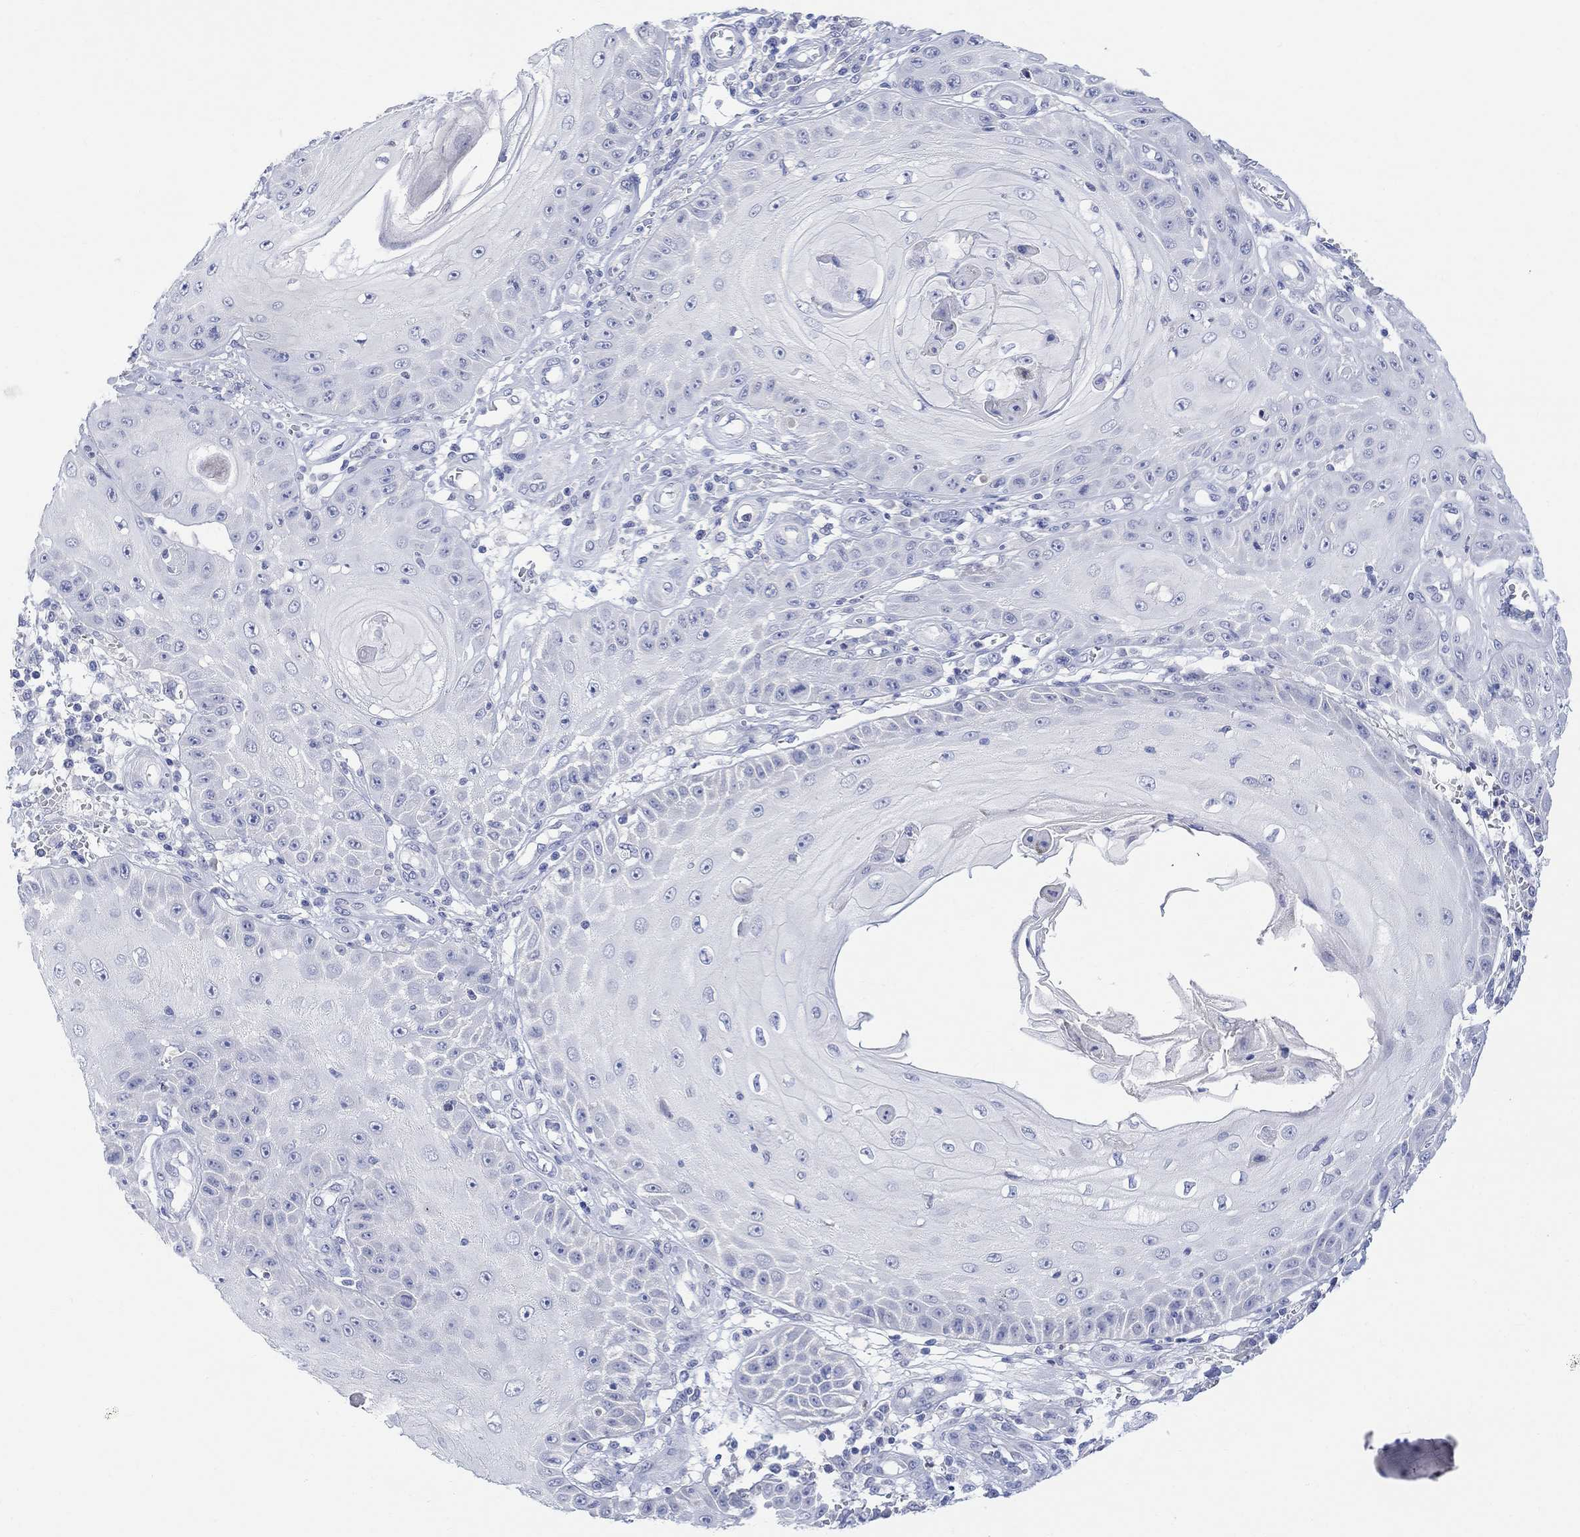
{"staining": {"intensity": "negative", "quantity": "none", "location": "none"}, "tissue": "skin cancer", "cell_type": "Tumor cells", "image_type": "cancer", "snomed": [{"axis": "morphology", "description": "Squamous cell carcinoma, NOS"}, {"axis": "topography", "description": "Skin"}], "caption": "Tumor cells are negative for brown protein staining in skin cancer (squamous cell carcinoma). (Immunohistochemistry, brightfield microscopy, high magnification).", "gene": "FBP2", "patient": {"sex": "male", "age": 70}}